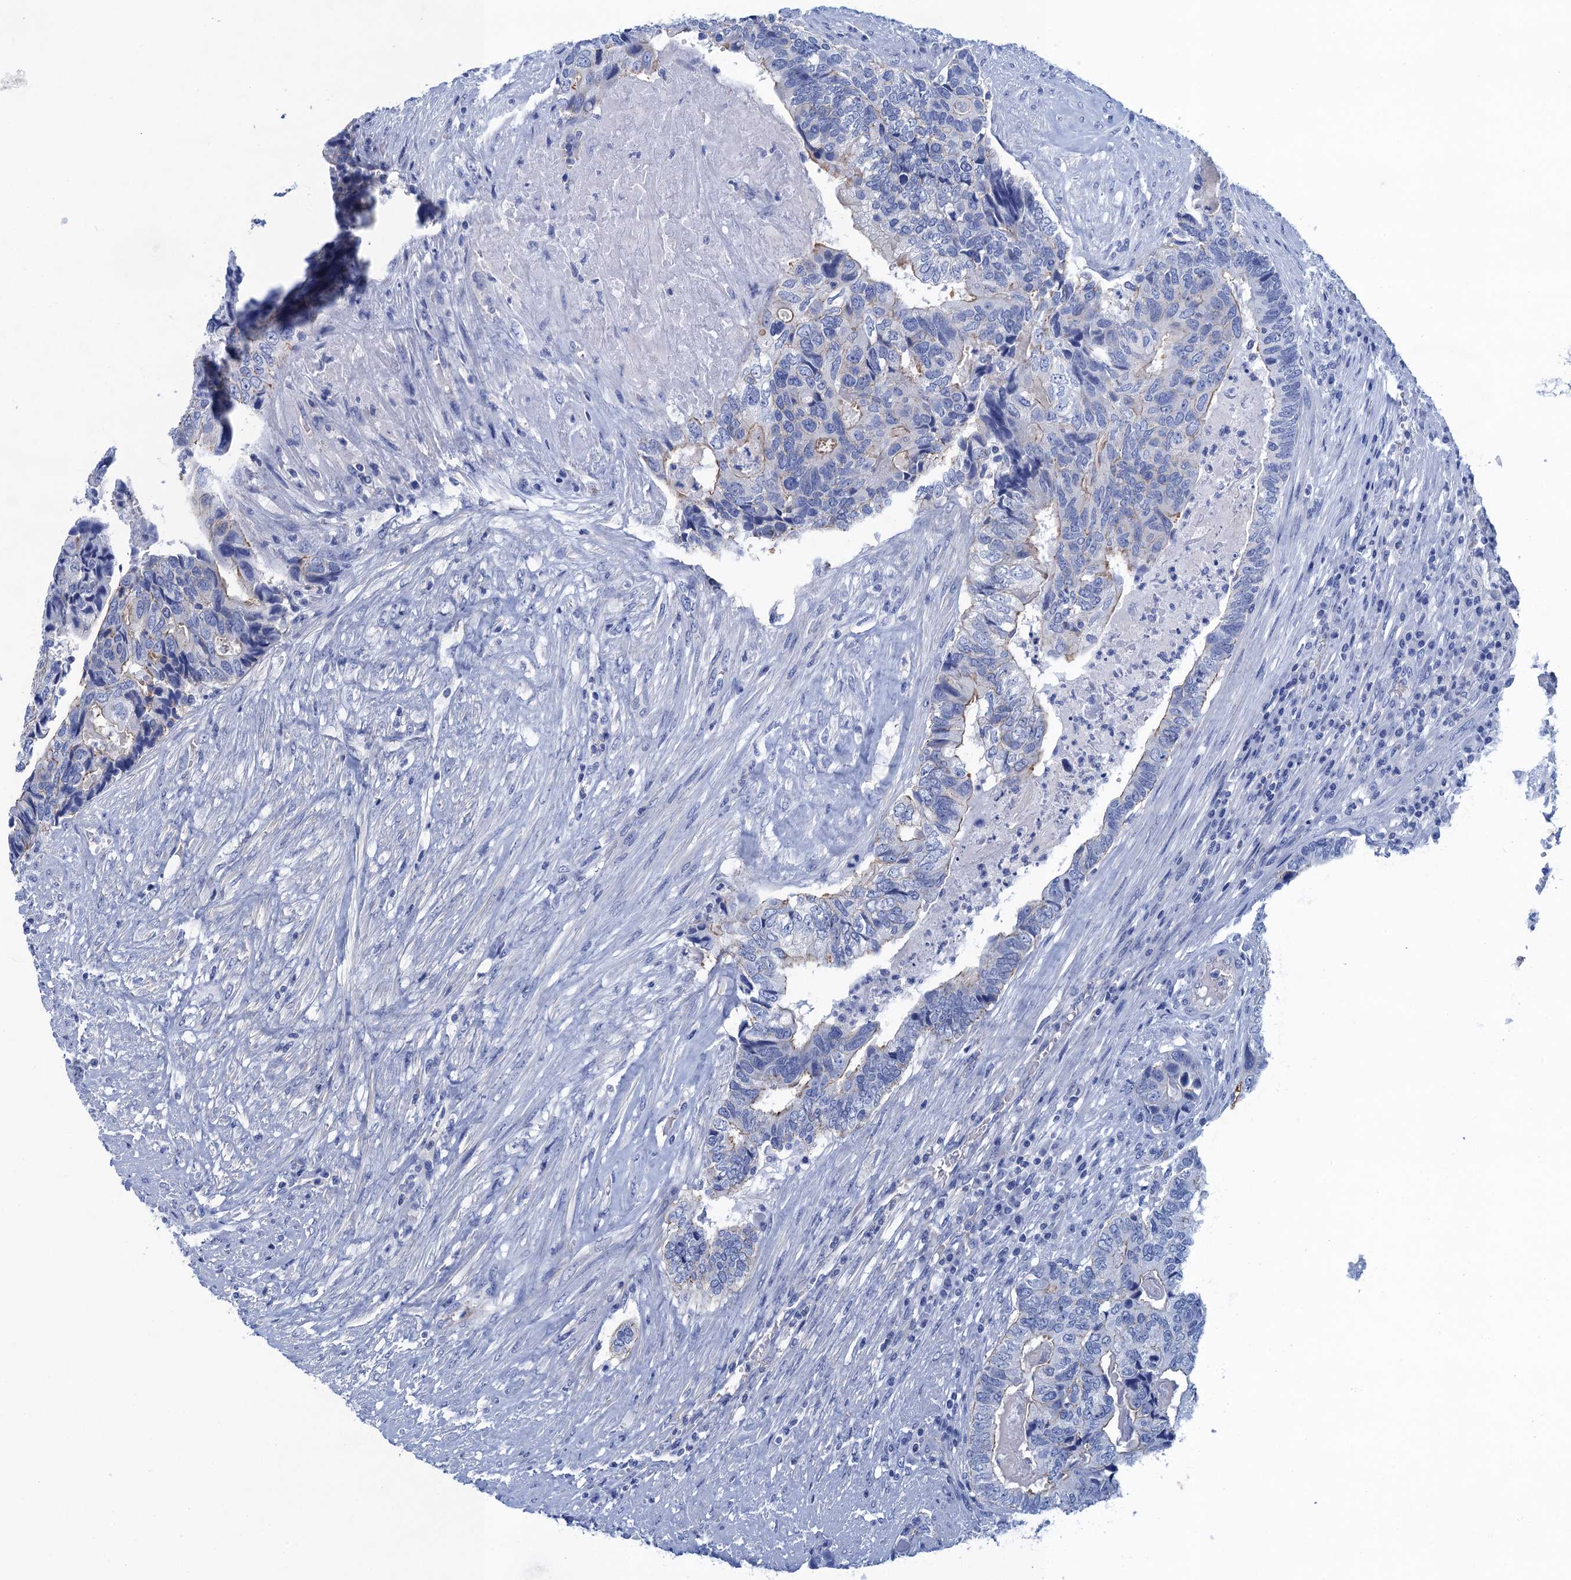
{"staining": {"intensity": "weak", "quantity": "<25%", "location": "cytoplasmic/membranous"}, "tissue": "colorectal cancer", "cell_type": "Tumor cells", "image_type": "cancer", "snomed": [{"axis": "morphology", "description": "Adenocarcinoma, NOS"}, {"axis": "topography", "description": "Colon"}], "caption": "Histopathology image shows no significant protein expression in tumor cells of colorectal cancer.", "gene": "CALML5", "patient": {"sex": "female", "age": 67}}